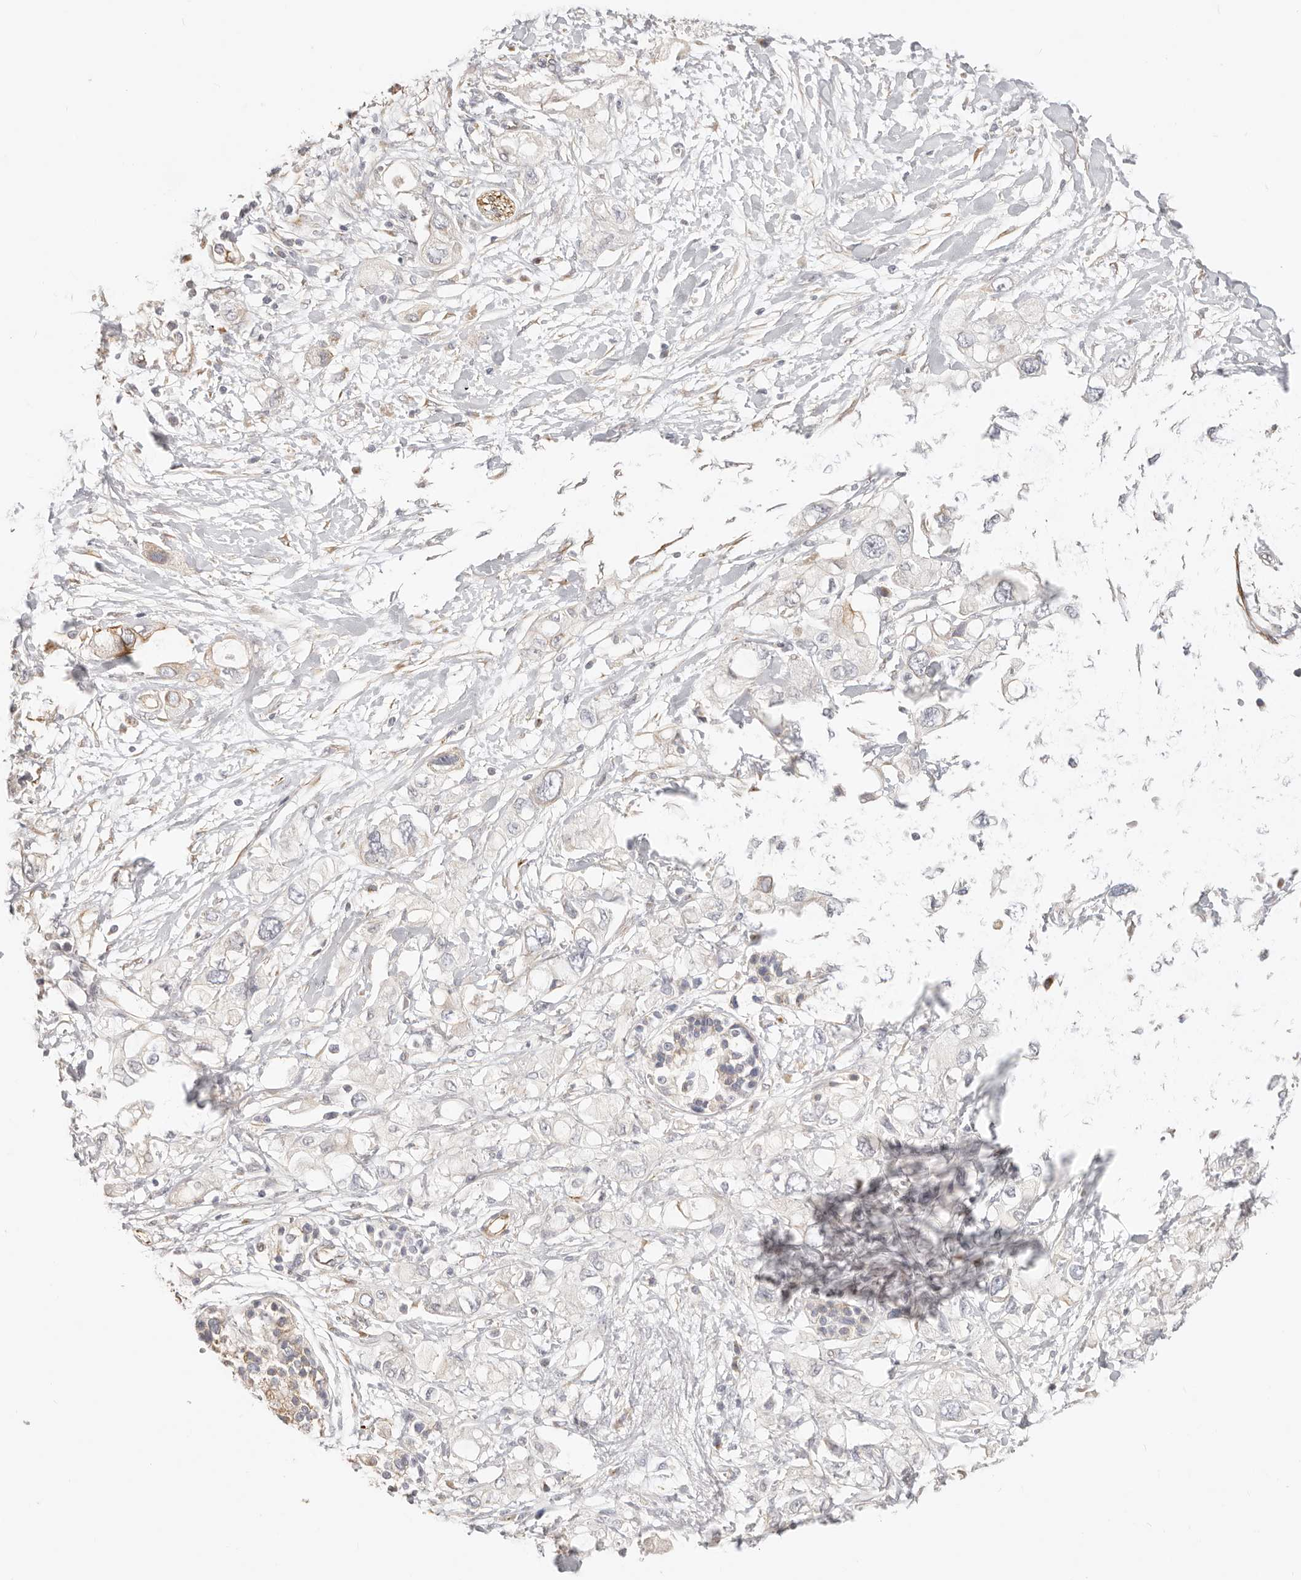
{"staining": {"intensity": "negative", "quantity": "none", "location": "none"}, "tissue": "pancreatic cancer", "cell_type": "Tumor cells", "image_type": "cancer", "snomed": [{"axis": "morphology", "description": "Adenocarcinoma, NOS"}, {"axis": "topography", "description": "Pancreas"}], "caption": "This is a photomicrograph of immunohistochemistry (IHC) staining of pancreatic cancer, which shows no expression in tumor cells.", "gene": "DTNBP1", "patient": {"sex": "female", "age": 56}}